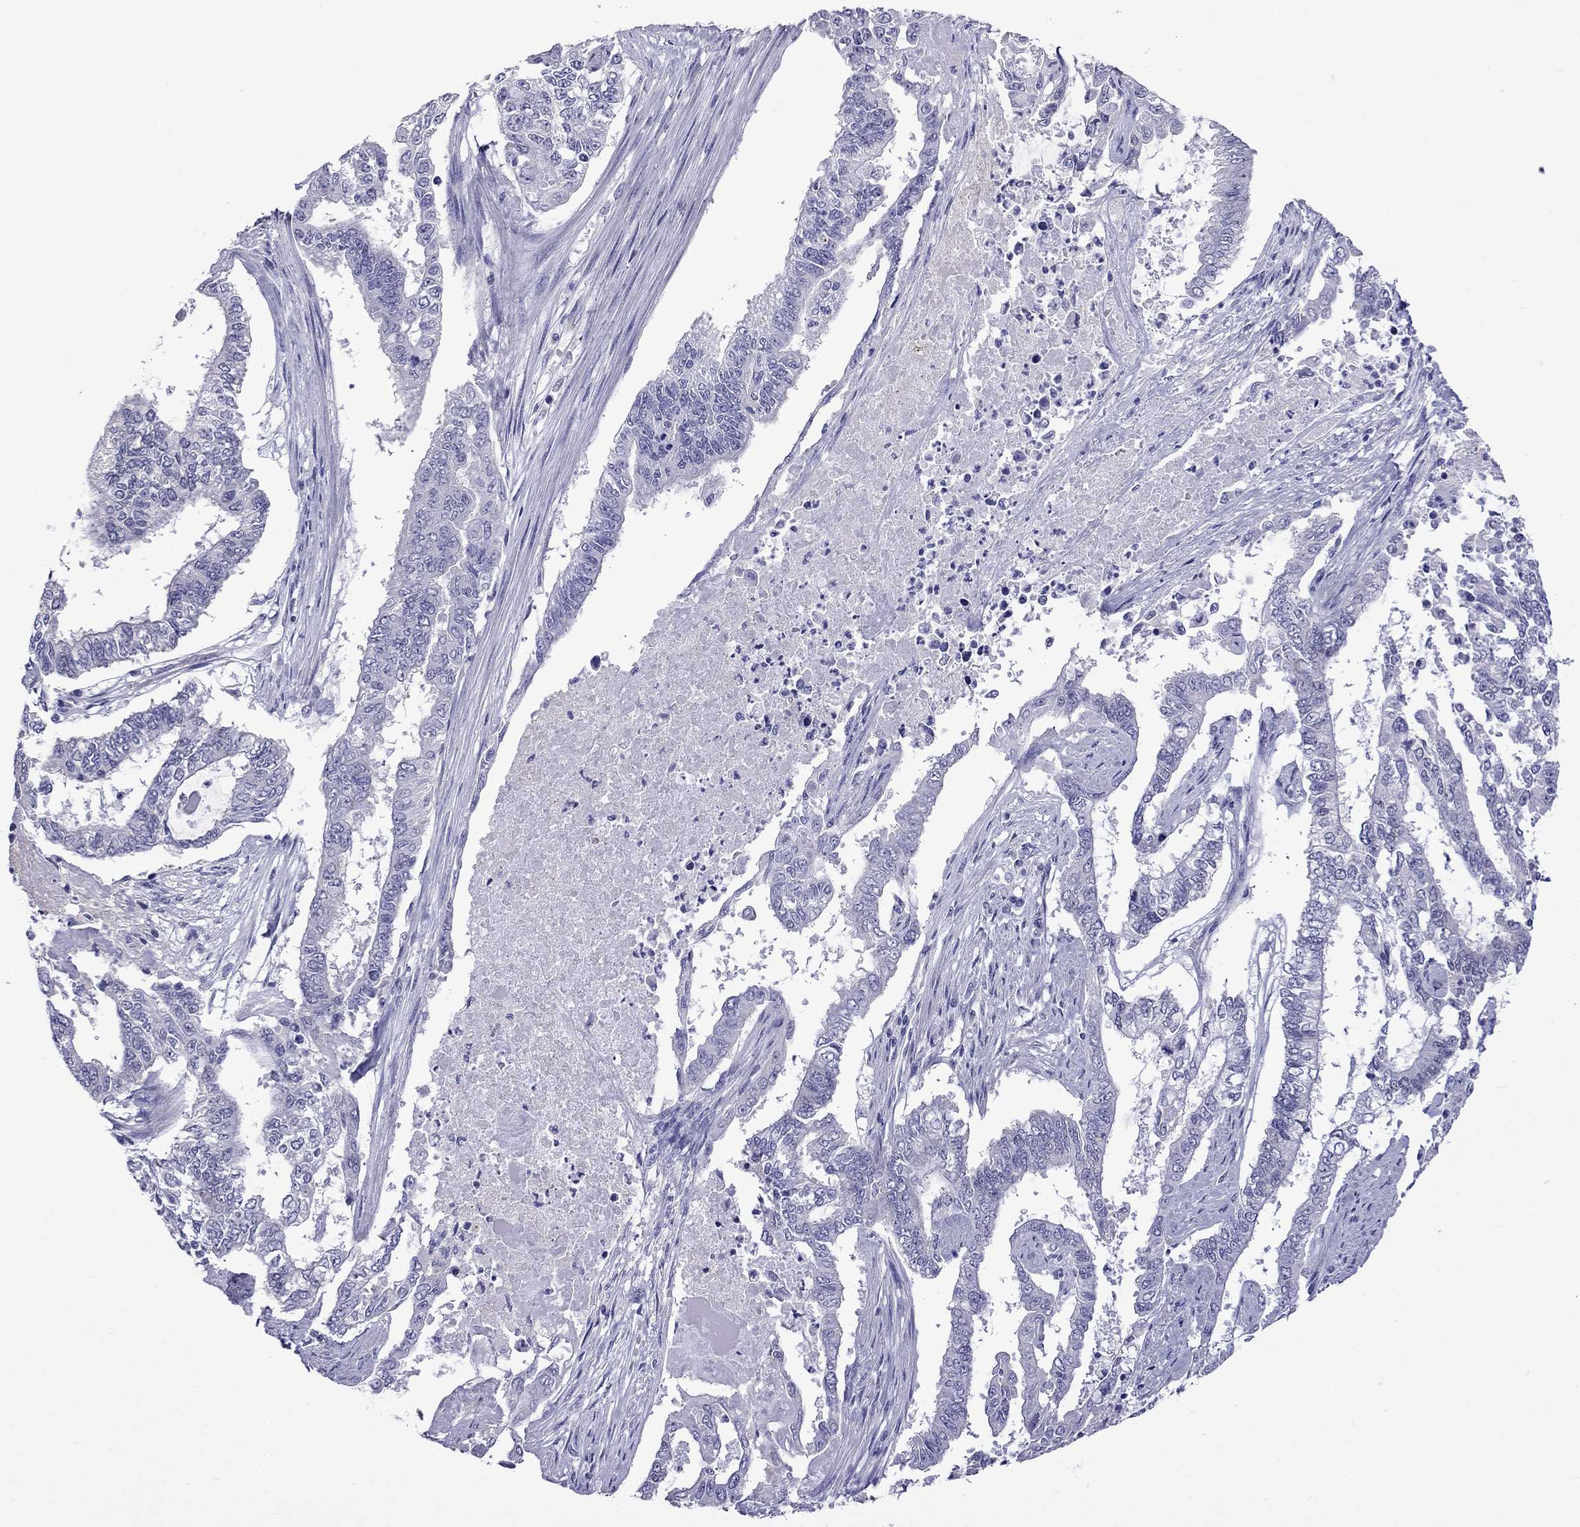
{"staining": {"intensity": "negative", "quantity": "none", "location": "none"}, "tissue": "endometrial cancer", "cell_type": "Tumor cells", "image_type": "cancer", "snomed": [{"axis": "morphology", "description": "Adenocarcinoma, NOS"}, {"axis": "topography", "description": "Uterus"}], "caption": "Histopathology image shows no significant protein positivity in tumor cells of endometrial cancer.", "gene": "MGP", "patient": {"sex": "female", "age": 59}}